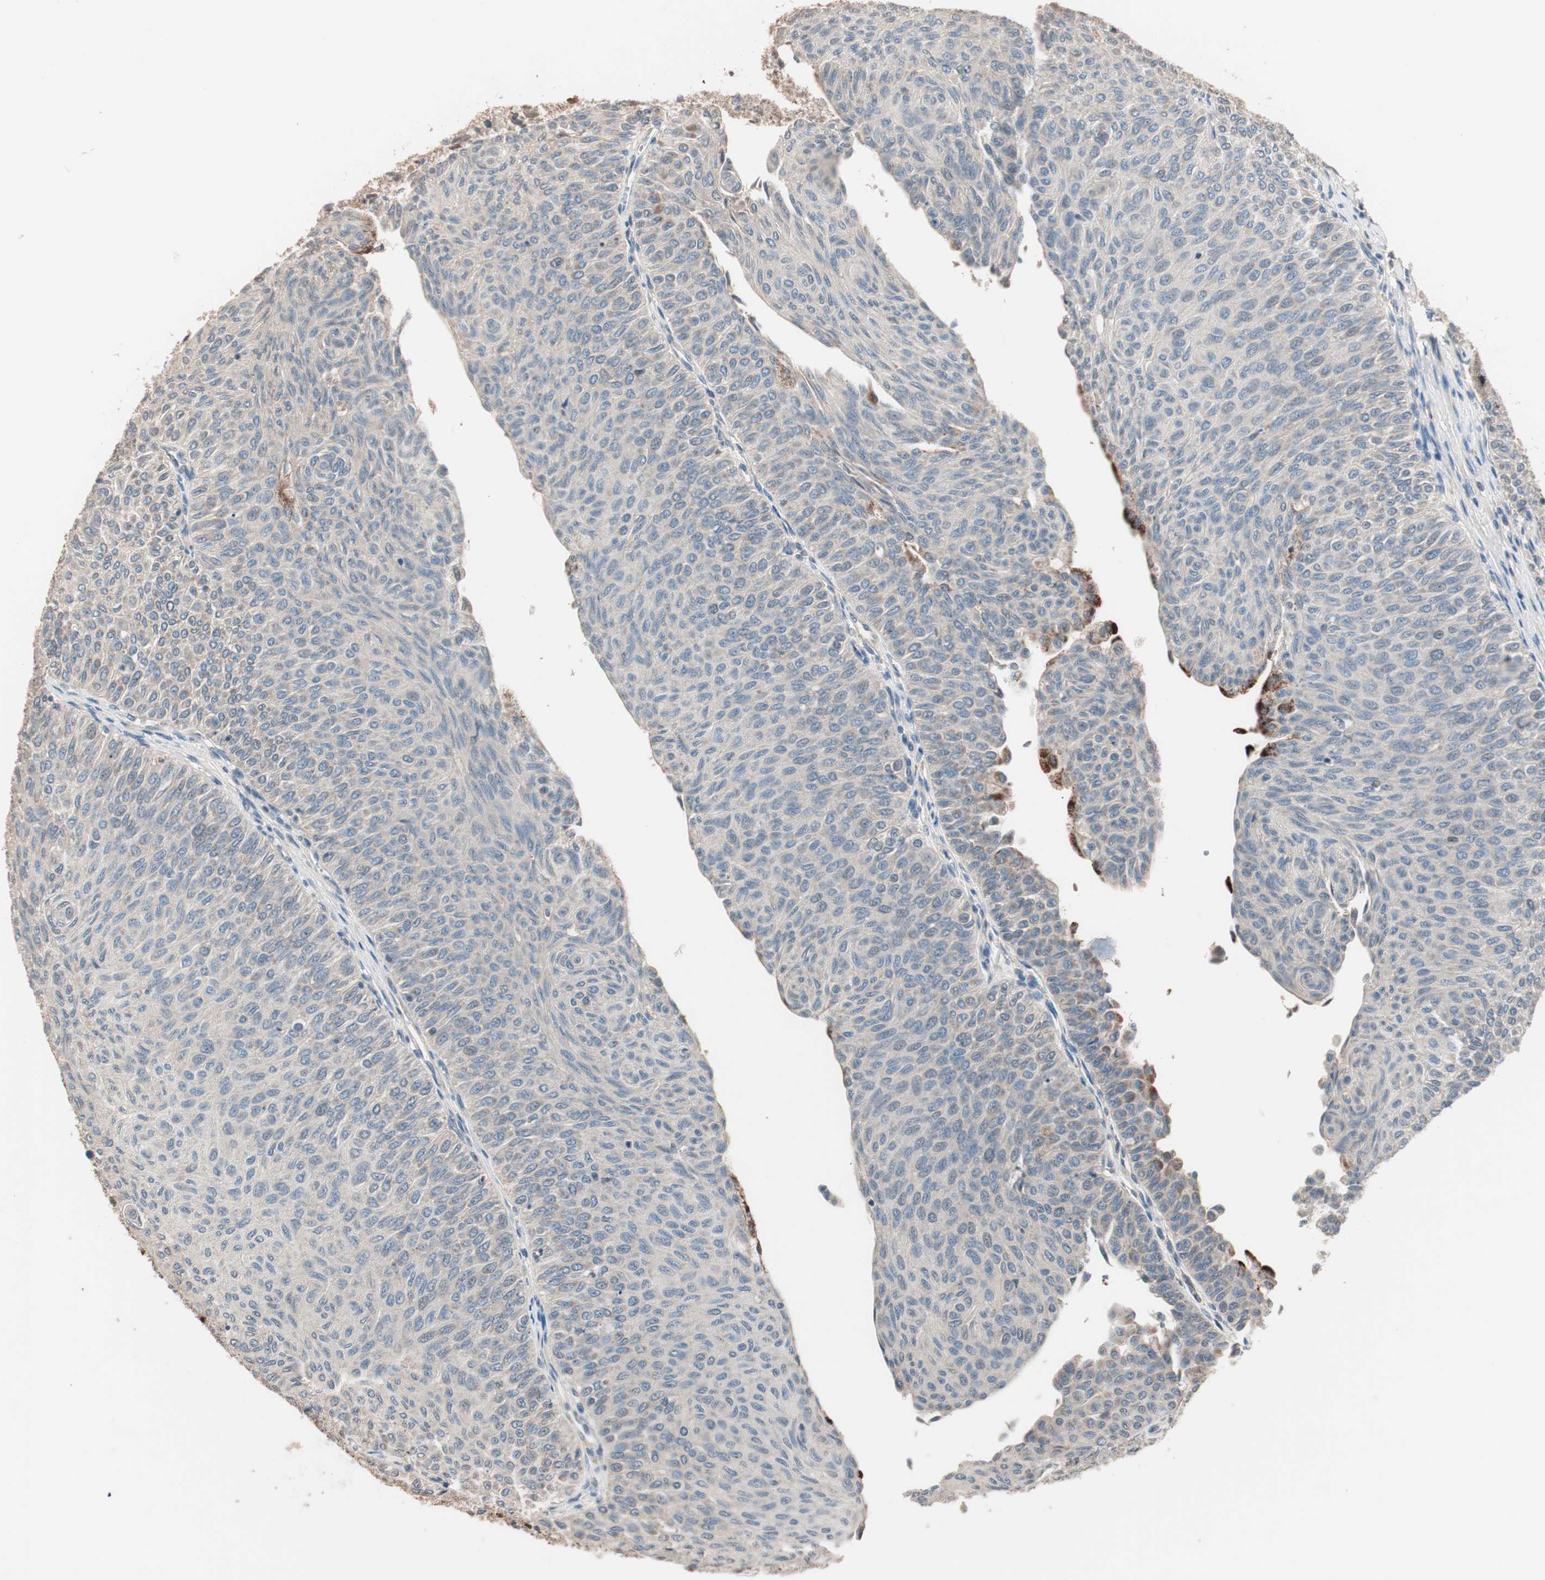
{"staining": {"intensity": "weak", "quantity": ">75%", "location": "cytoplasmic/membranous"}, "tissue": "urothelial cancer", "cell_type": "Tumor cells", "image_type": "cancer", "snomed": [{"axis": "morphology", "description": "Urothelial carcinoma, Low grade"}, {"axis": "topography", "description": "Urinary bladder"}], "caption": "Brown immunohistochemical staining in urothelial cancer reveals weak cytoplasmic/membranous staining in approximately >75% of tumor cells. (DAB = brown stain, brightfield microscopy at high magnification).", "gene": "NFRKB", "patient": {"sex": "male", "age": 78}}